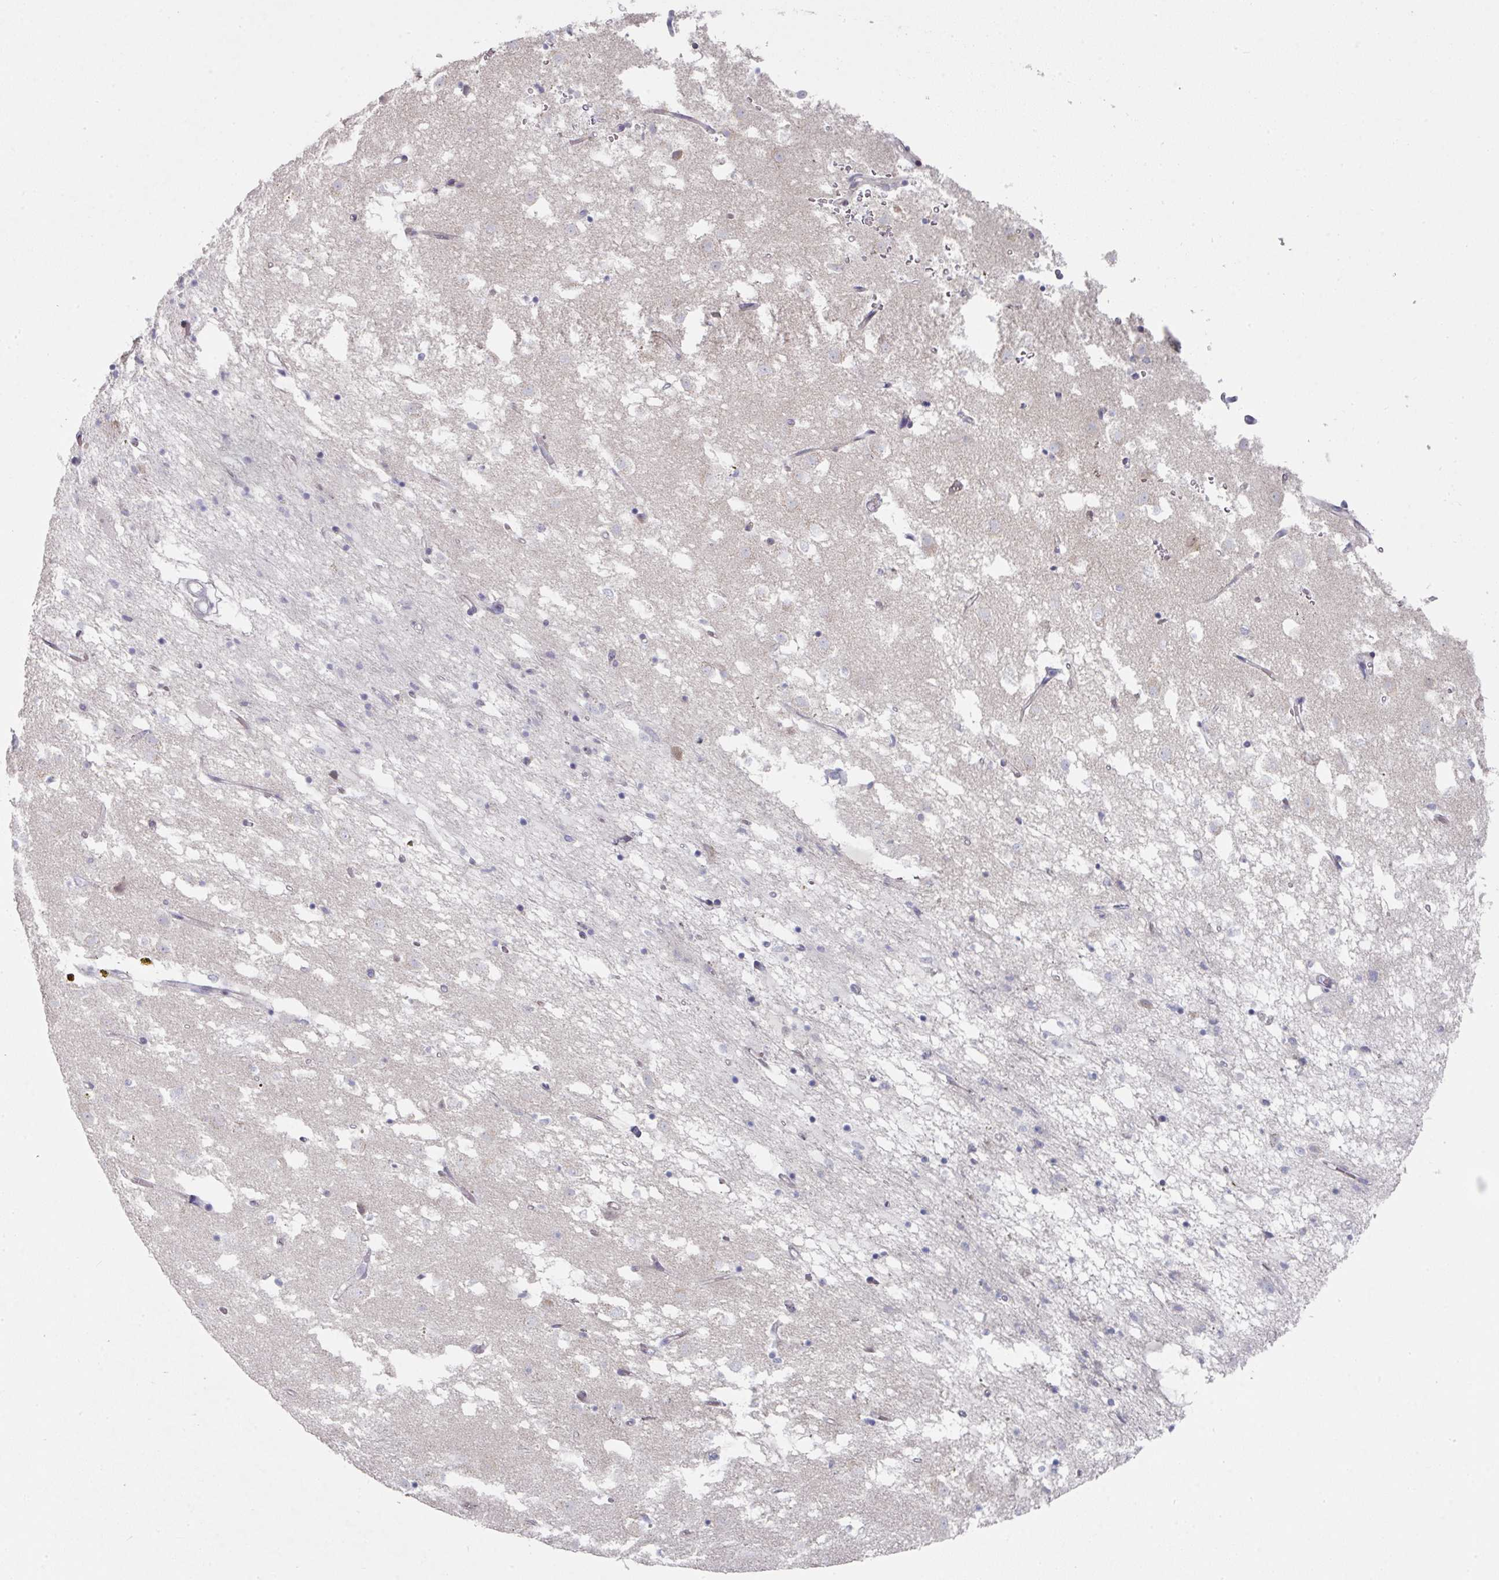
{"staining": {"intensity": "negative", "quantity": "none", "location": "none"}, "tissue": "caudate", "cell_type": "Glial cells", "image_type": "normal", "snomed": [{"axis": "morphology", "description": "Normal tissue, NOS"}, {"axis": "topography", "description": "Lateral ventricle wall"}], "caption": "Image shows no significant protein staining in glial cells of normal caudate.", "gene": "NT5C1A", "patient": {"sex": "male", "age": 58}}